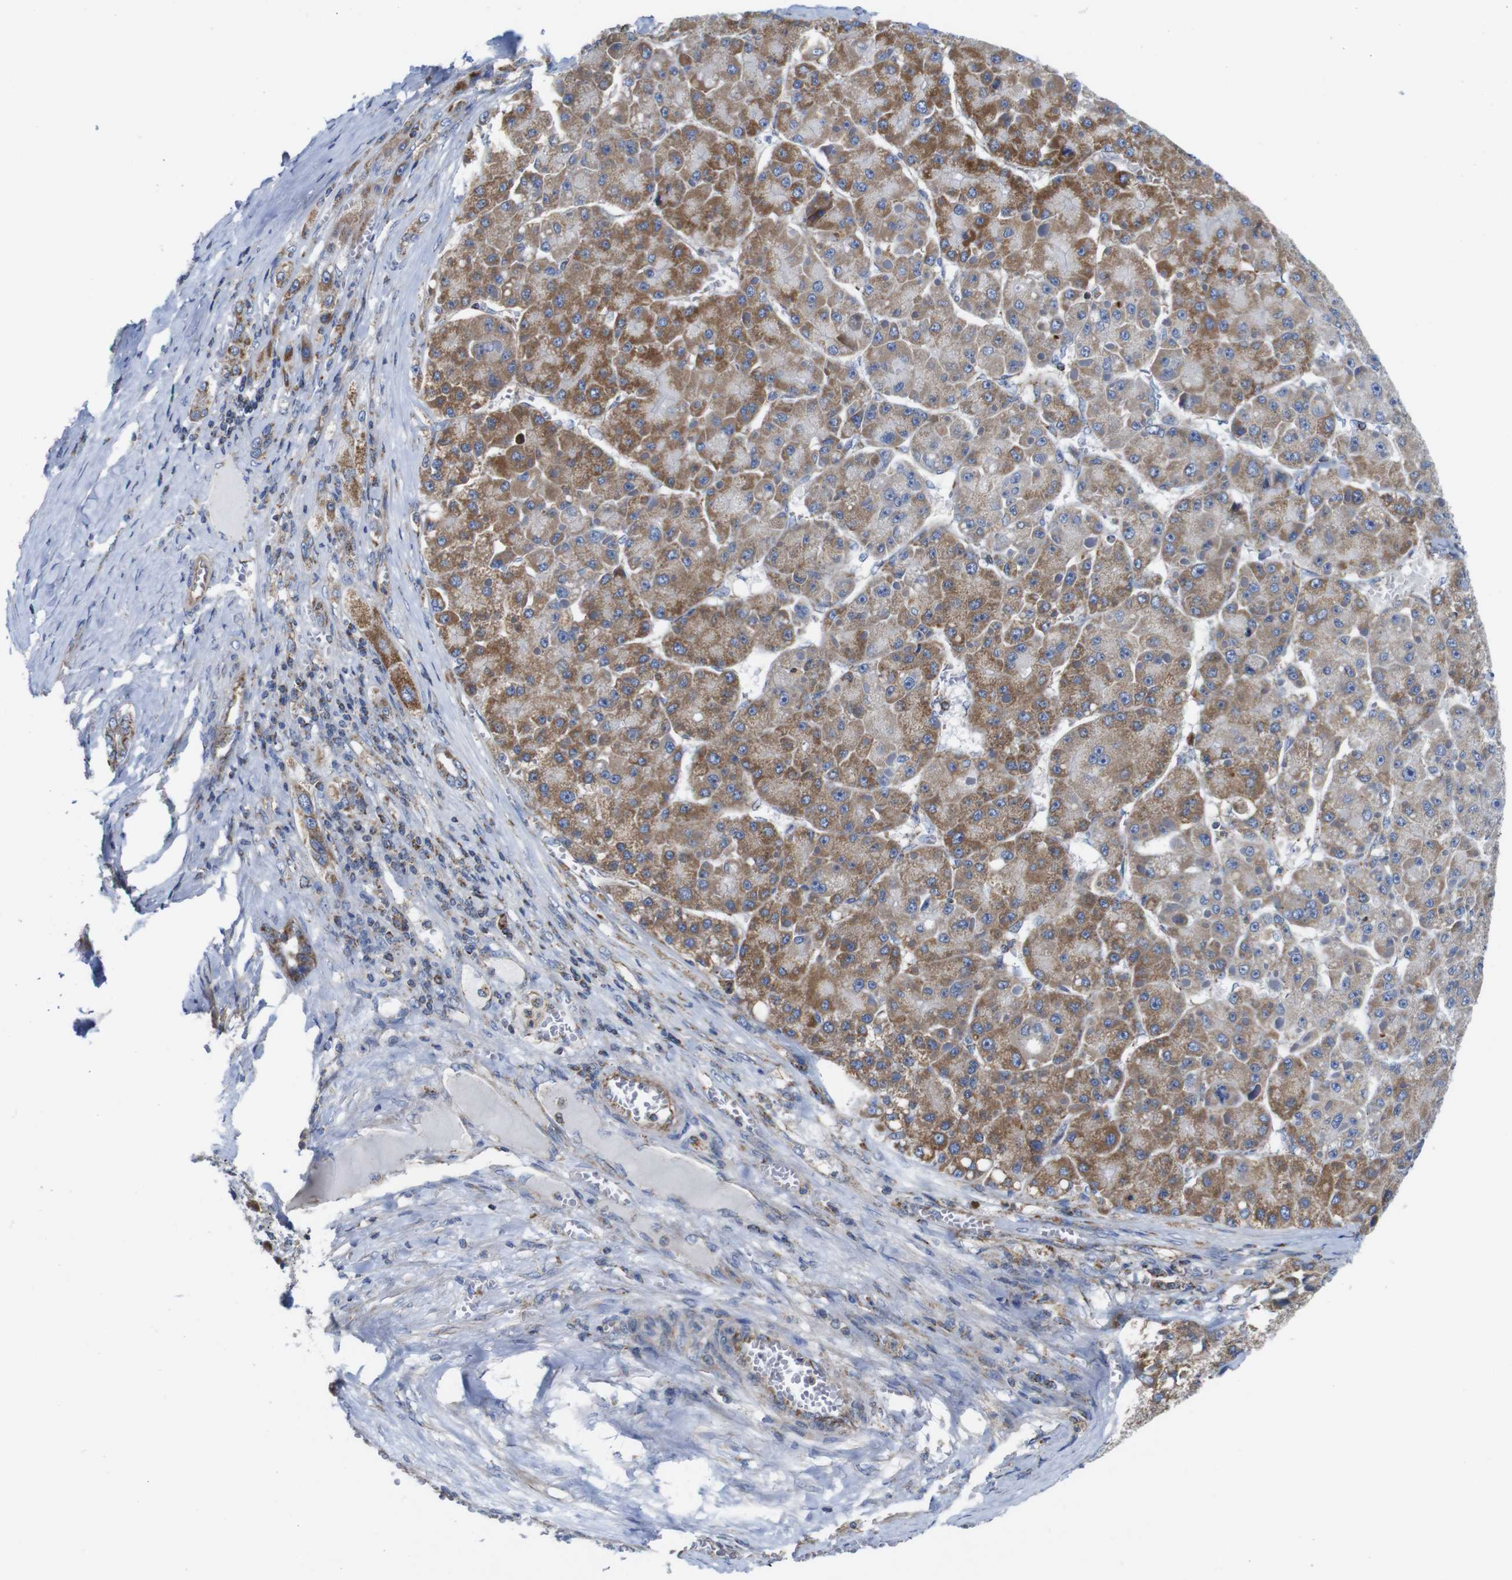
{"staining": {"intensity": "moderate", "quantity": ">75%", "location": "cytoplasmic/membranous"}, "tissue": "liver cancer", "cell_type": "Tumor cells", "image_type": "cancer", "snomed": [{"axis": "morphology", "description": "Carcinoma, Hepatocellular, NOS"}, {"axis": "topography", "description": "Liver"}], "caption": "Liver cancer stained with IHC exhibits moderate cytoplasmic/membranous staining in approximately >75% of tumor cells.", "gene": "PDCD1LG2", "patient": {"sex": "female", "age": 73}}